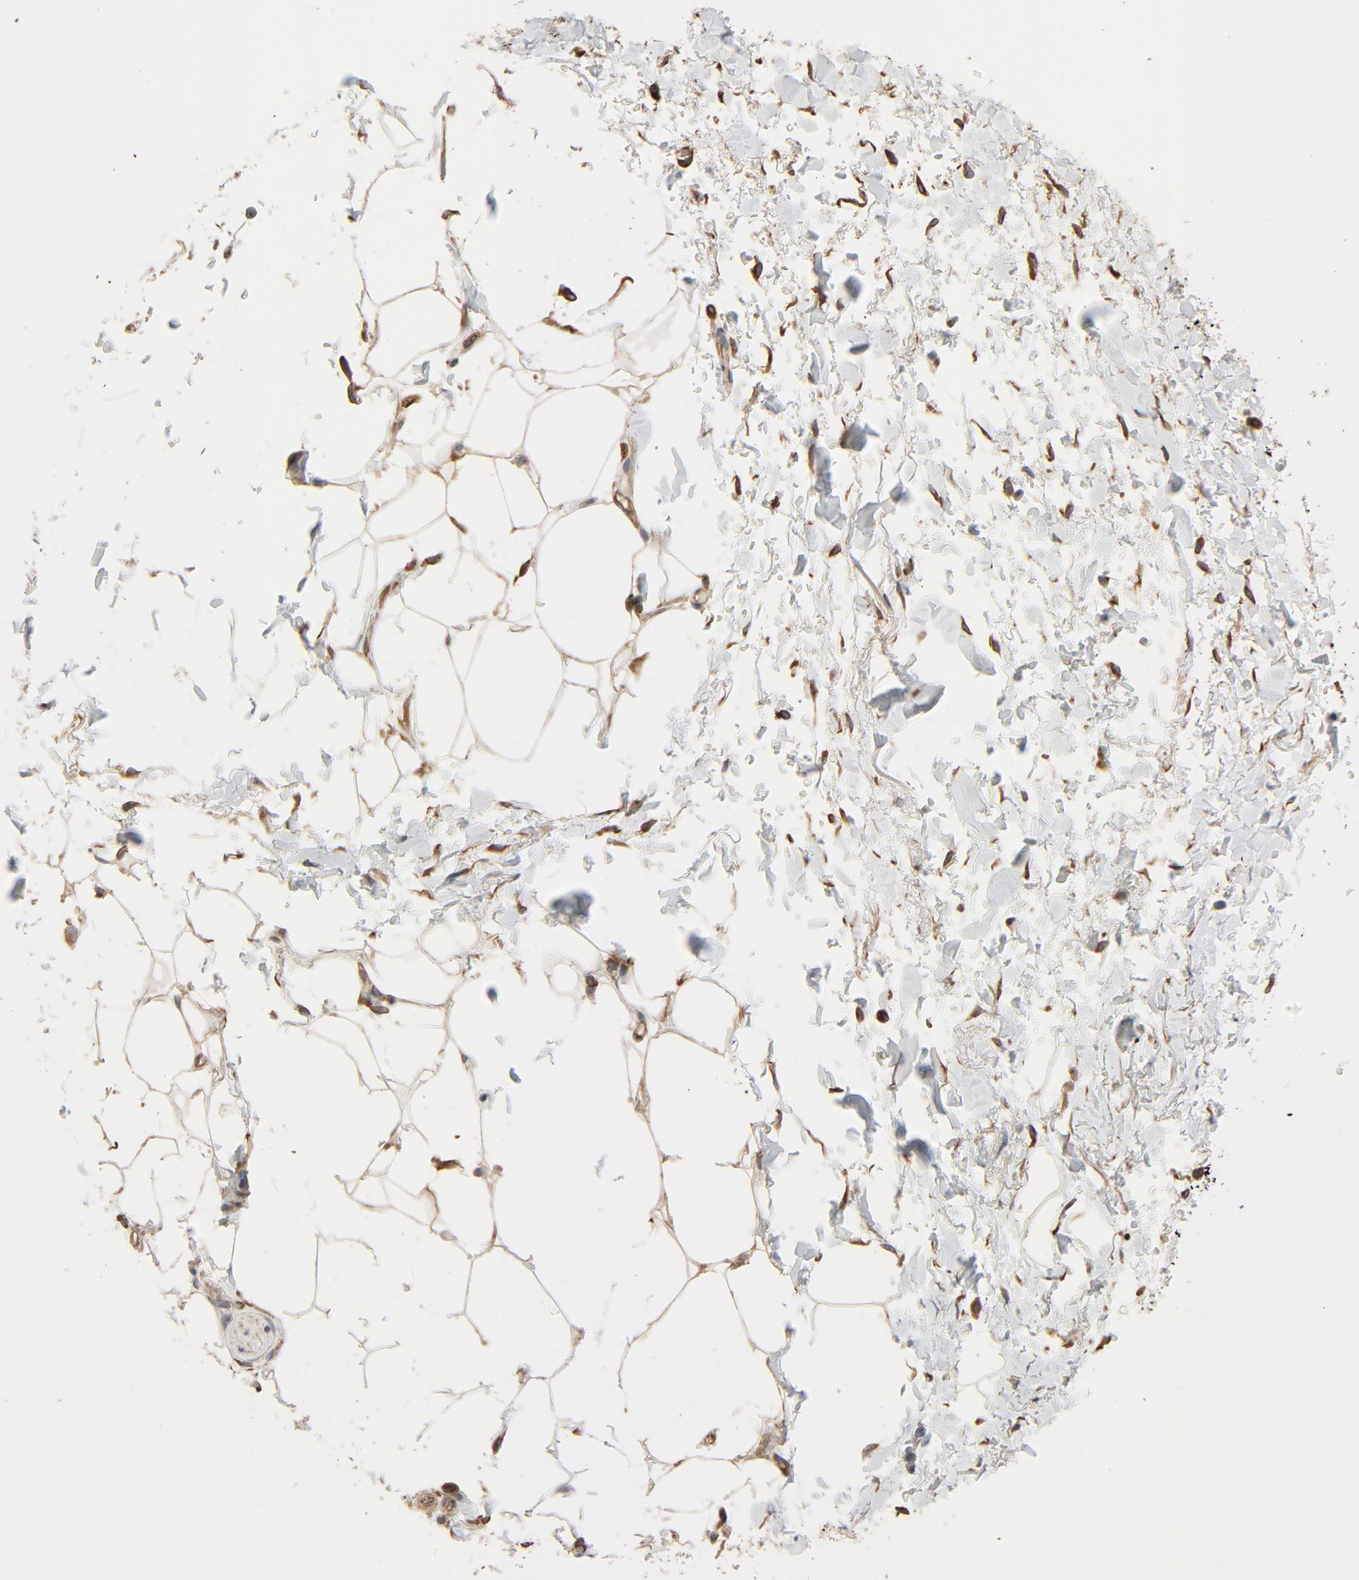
{"staining": {"intensity": "moderate", "quantity": ">75%", "location": "cytoplasmic/membranous"}, "tissue": "adipose tissue", "cell_type": "Adipocytes", "image_type": "normal", "snomed": [{"axis": "morphology", "description": "Normal tissue, NOS"}, {"axis": "topography", "description": "Soft tissue"}, {"axis": "topography", "description": "Peripheral nerve tissue"}], "caption": "IHC staining of unremarkable adipose tissue, which reveals medium levels of moderate cytoplasmic/membranous staining in approximately >75% of adipocytes indicating moderate cytoplasmic/membranous protein expression. The staining was performed using DAB (brown) for protein detection and nuclei were counterstained in hematoxylin (blue).", "gene": "TRIOBP", "patient": {"sex": "female", "age": 71}}